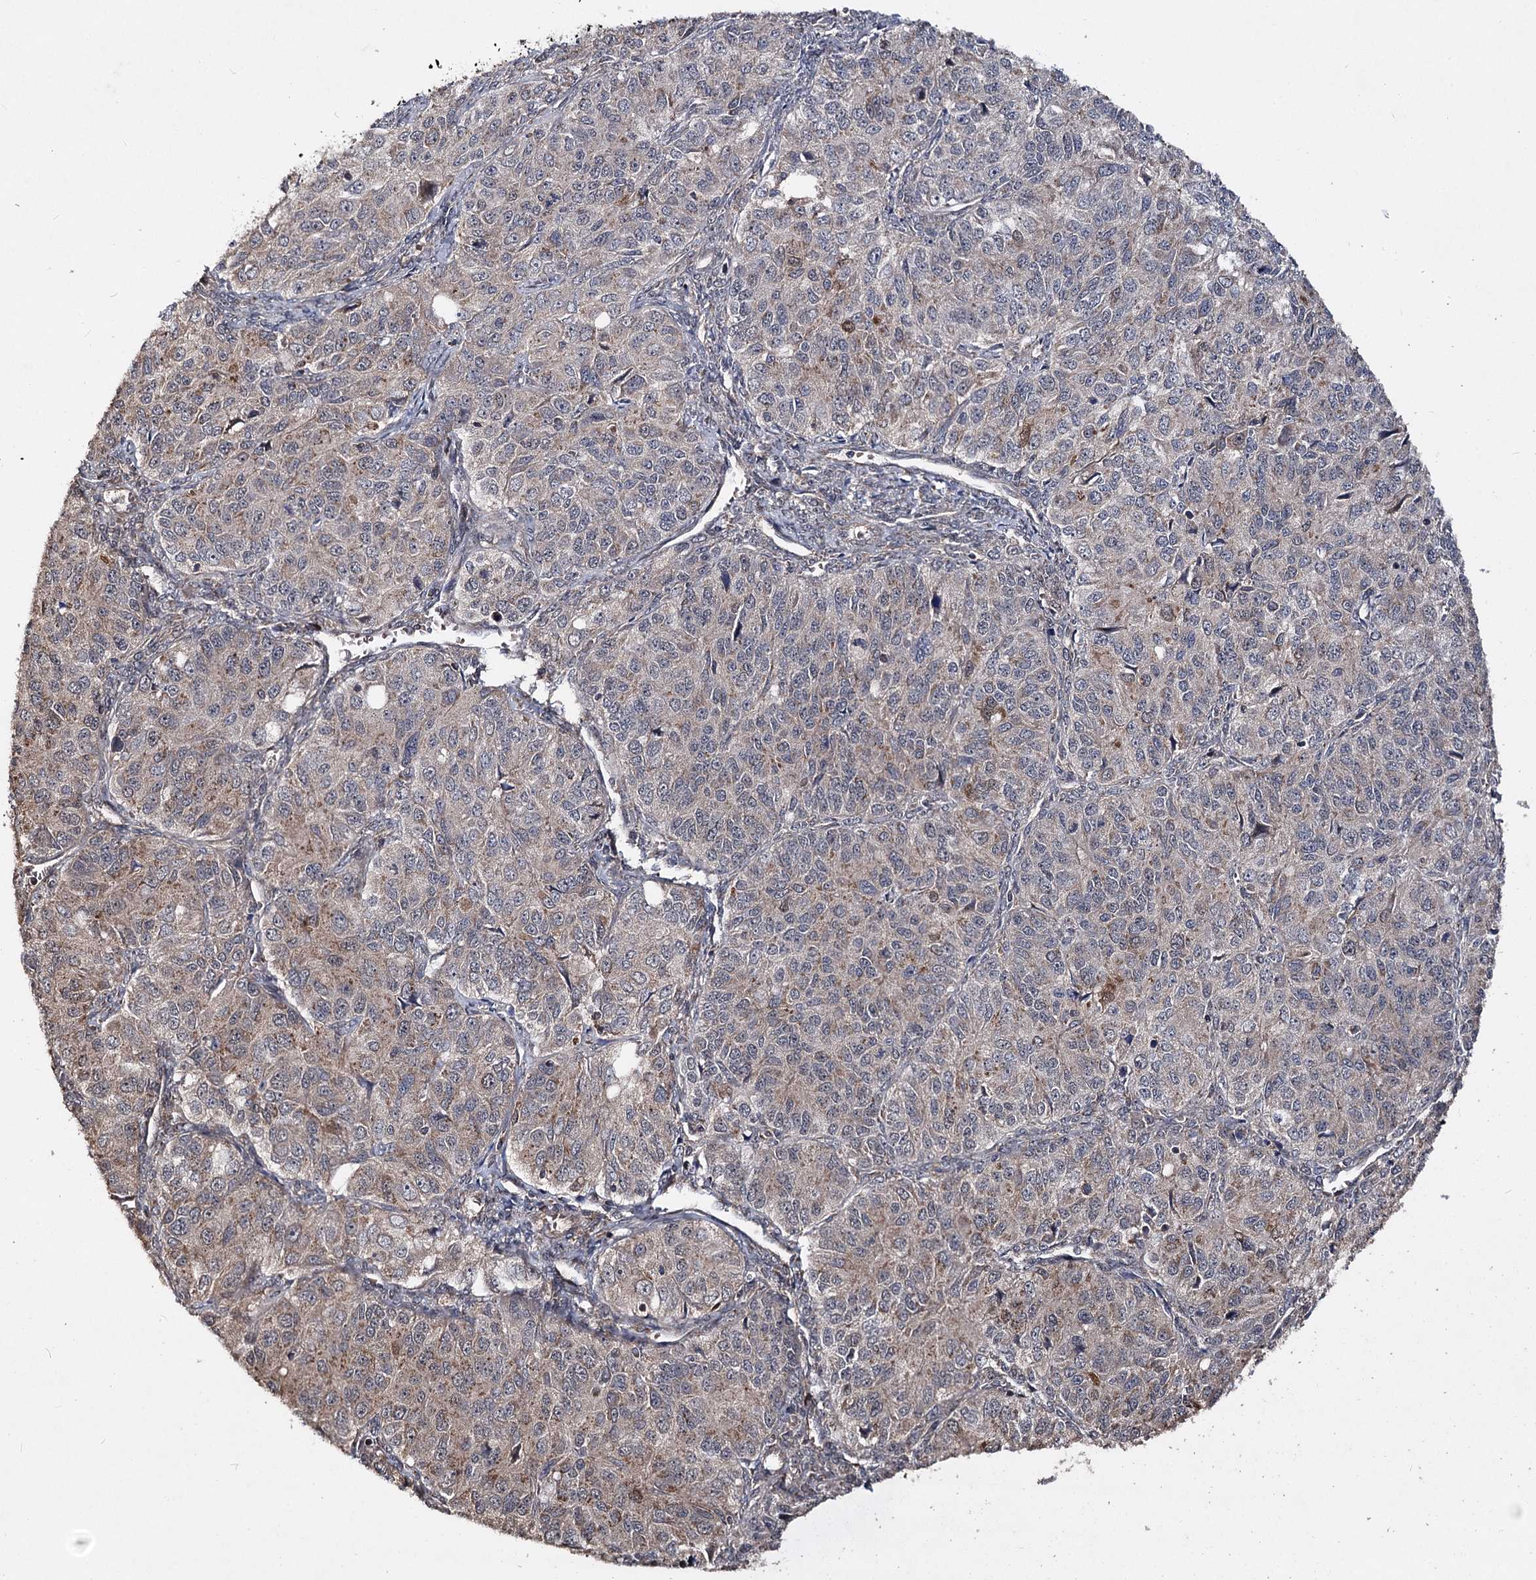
{"staining": {"intensity": "weak", "quantity": "25%-75%", "location": "cytoplasmic/membranous"}, "tissue": "ovarian cancer", "cell_type": "Tumor cells", "image_type": "cancer", "snomed": [{"axis": "morphology", "description": "Carcinoma, endometroid"}, {"axis": "topography", "description": "Ovary"}], "caption": "Immunohistochemical staining of endometroid carcinoma (ovarian) reveals weak cytoplasmic/membranous protein expression in approximately 25%-75% of tumor cells.", "gene": "MINDY3", "patient": {"sex": "female", "age": 51}}